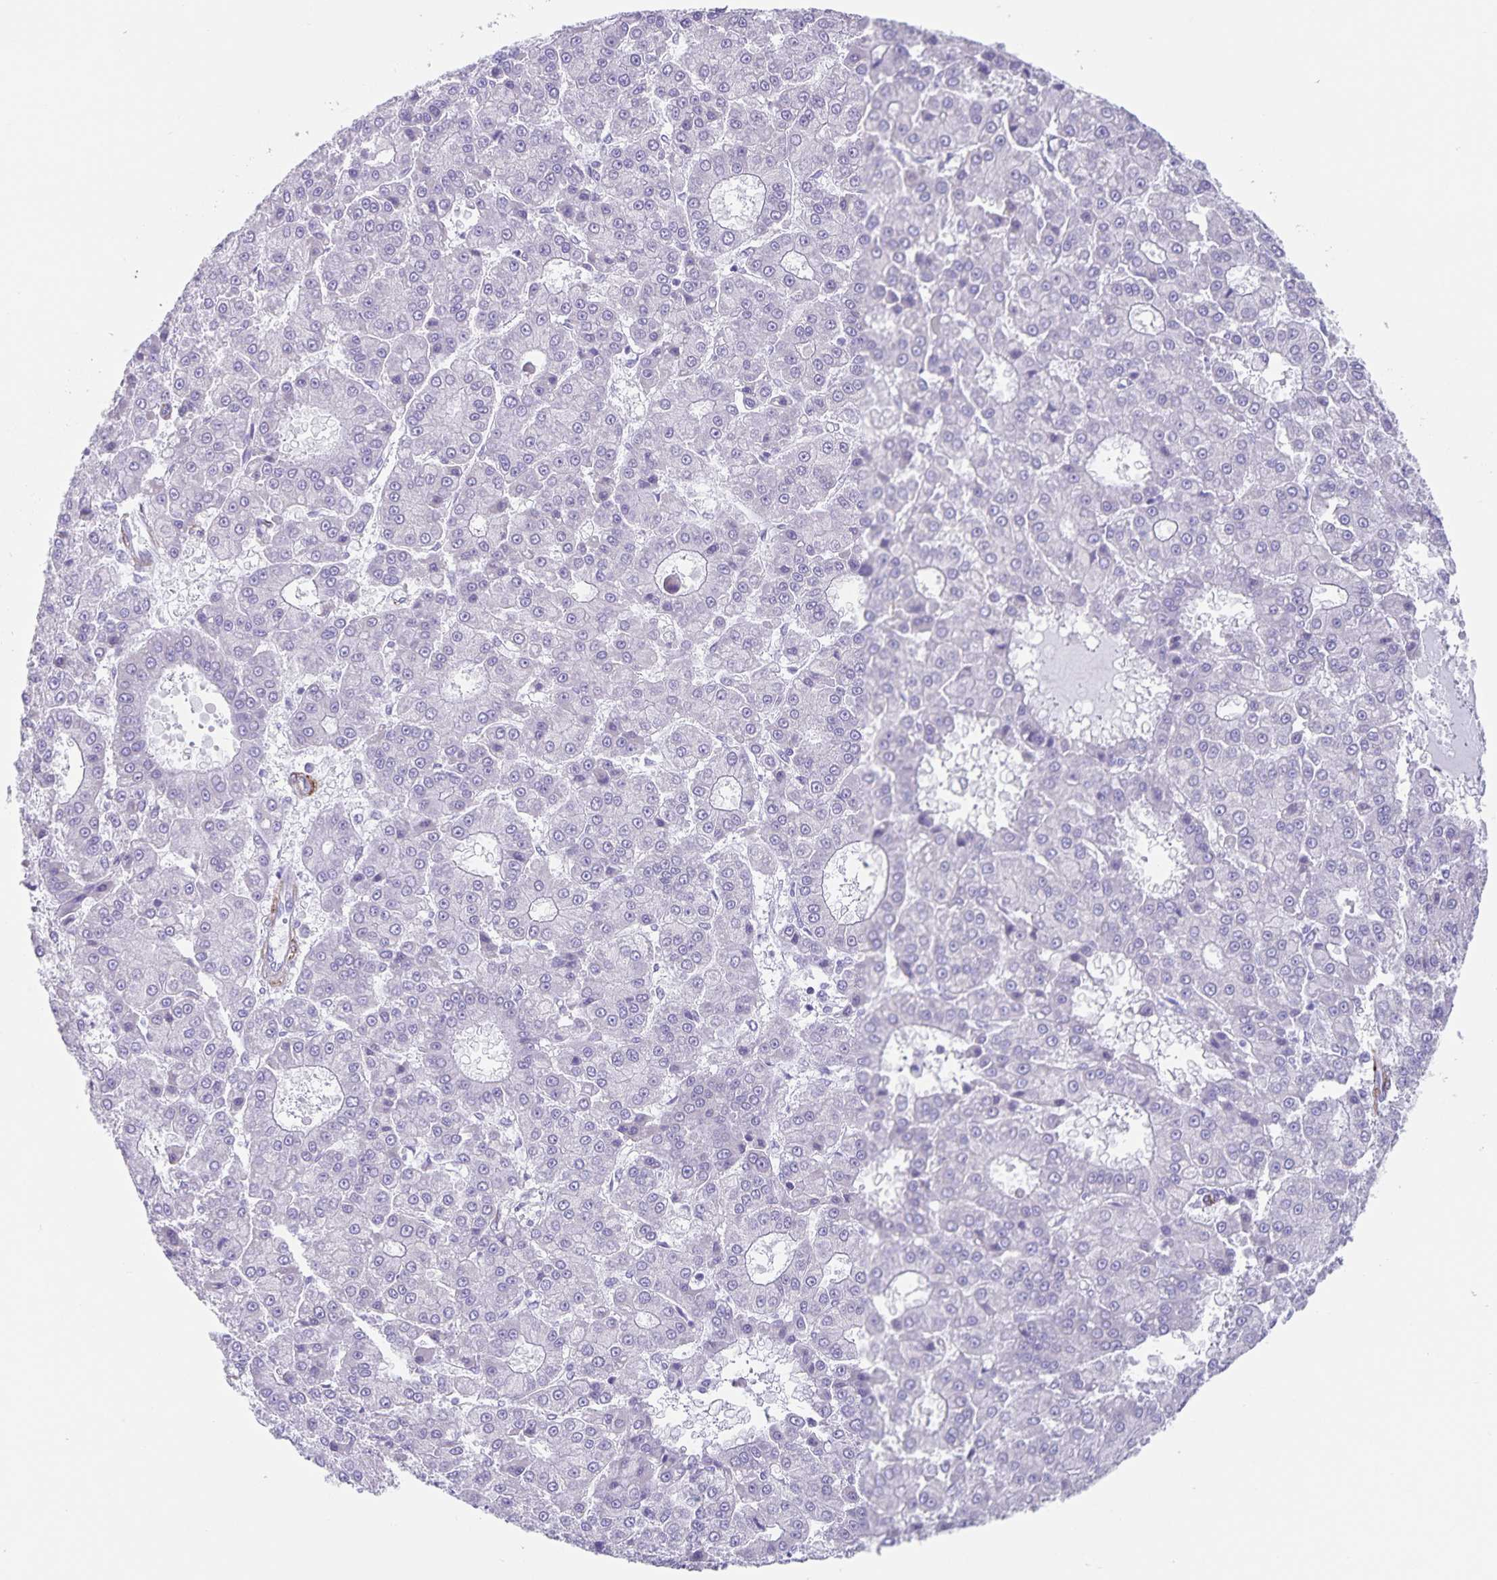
{"staining": {"intensity": "negative", "quantity": "none", "location": "none"}, "tissue": "liver cancer", "cell_type": "Tumor cells", "image_type": "cancer", "snomed": [{"axis": "morphology", "description": "Carcinoma, Hepatocellular, NOS"}, {"axis": "topography", "description": "Liver"}], "caption": "An immunohistochemistry histopathology image of liver hepatocellular carcinoma is shown. There is no staining in tumor cells of liver hepatocellular carcinoma. (DAB immunohistochemistry (IHC) with hematoxylin counter stain).", "gene": "SYNM", "patient": {"sex": "male", "age": 70}}